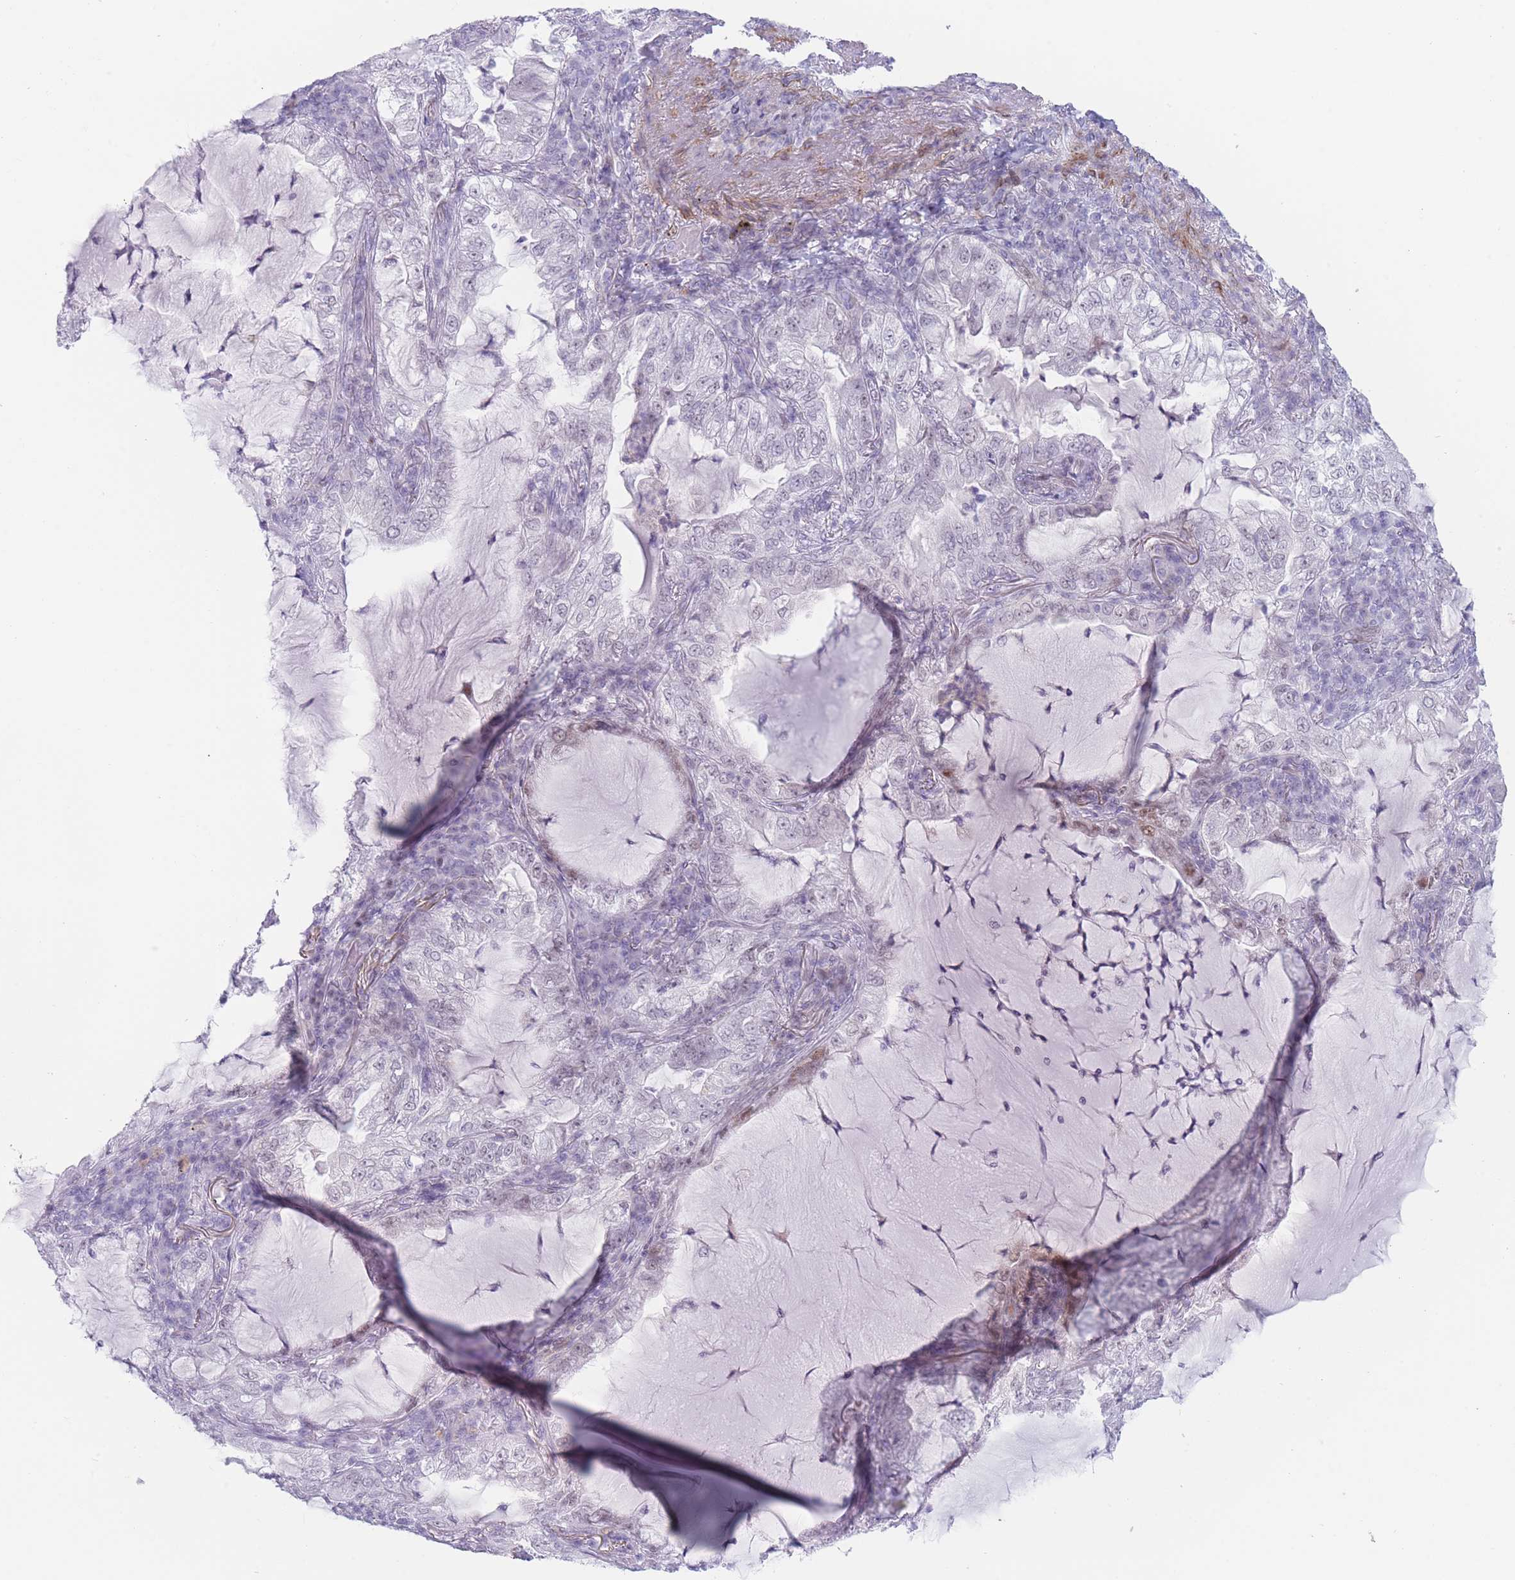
{"staining": {"intensity": "negative", "quantity": "none", "location": "none"}, "tissue": "lung cancer", "cell_type": "Tumor cells", "image_type": "cancer", "snomed": [{"axis": "morphology", "description": "Adenocarcinoma, NOS"}, {"axis": "topography", "description": "Lung"}], "caption": "Tumor cells are negative for brown protein staining in lung adenocarcinoma.", "gene": "IFNA6", "patient": {"sex": "female", "age": 73}}